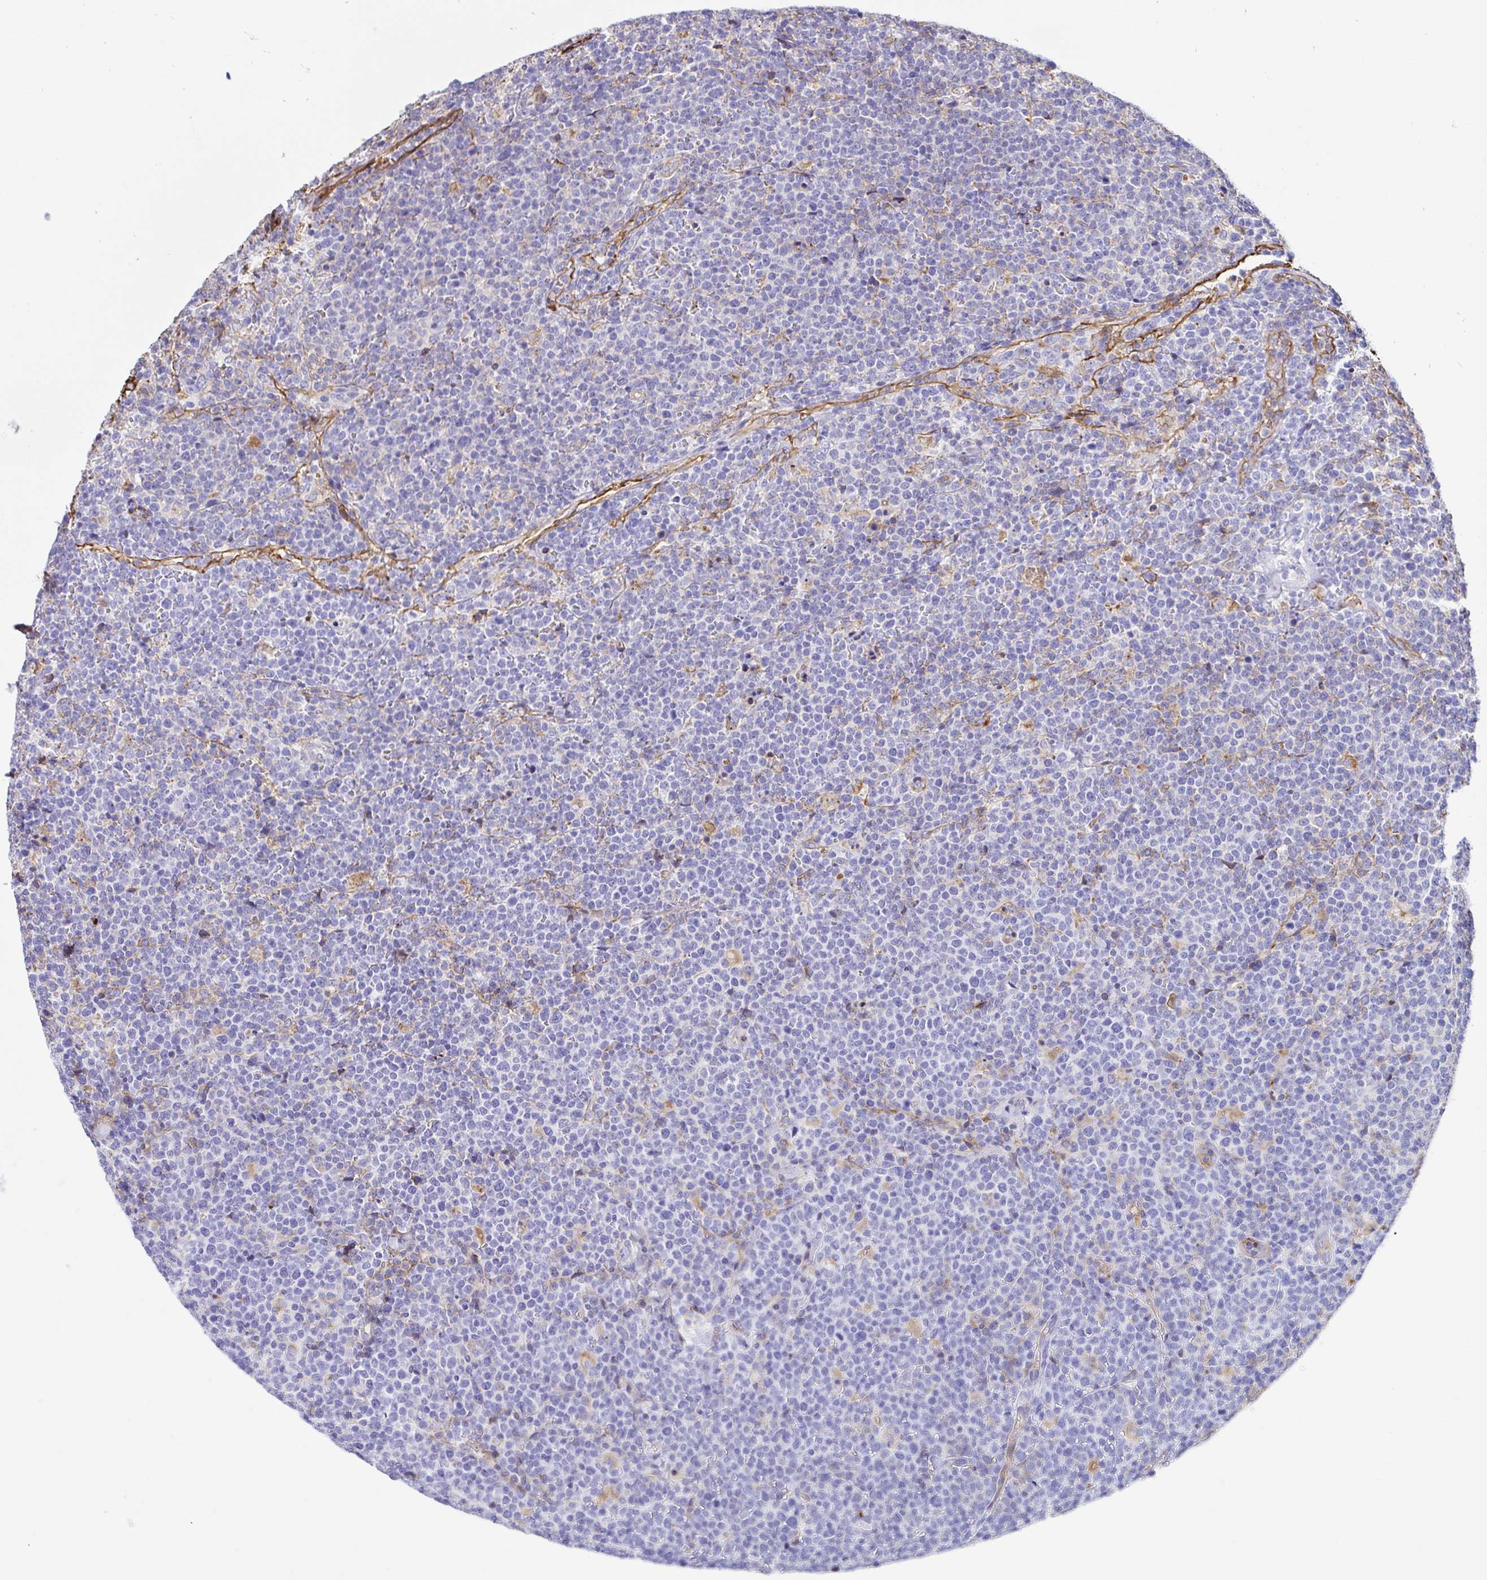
{"staining": {"intensity": "negative", "quantity": "none", "location": "none"}, "tissue": "lymphoma", "cell_type": "Tumor cells", "image_type": "cancer", "snomed": [{"axis": "morphology", "description": "Malignant lymphoma, non-Hodgkin's type, High grade"}, {"axis": "topography", "description": "Lymph node"}], "caption": "Tumor cells are negative for brown protein staining in lymphoma. The staining is performed using DAB (3,3'-diaminobenzidine) brown chromogen with nuclei counter-stained in using hematoxylin.", "gene": "ANXA2", "patient": {"sex": "male", "age": 61}}